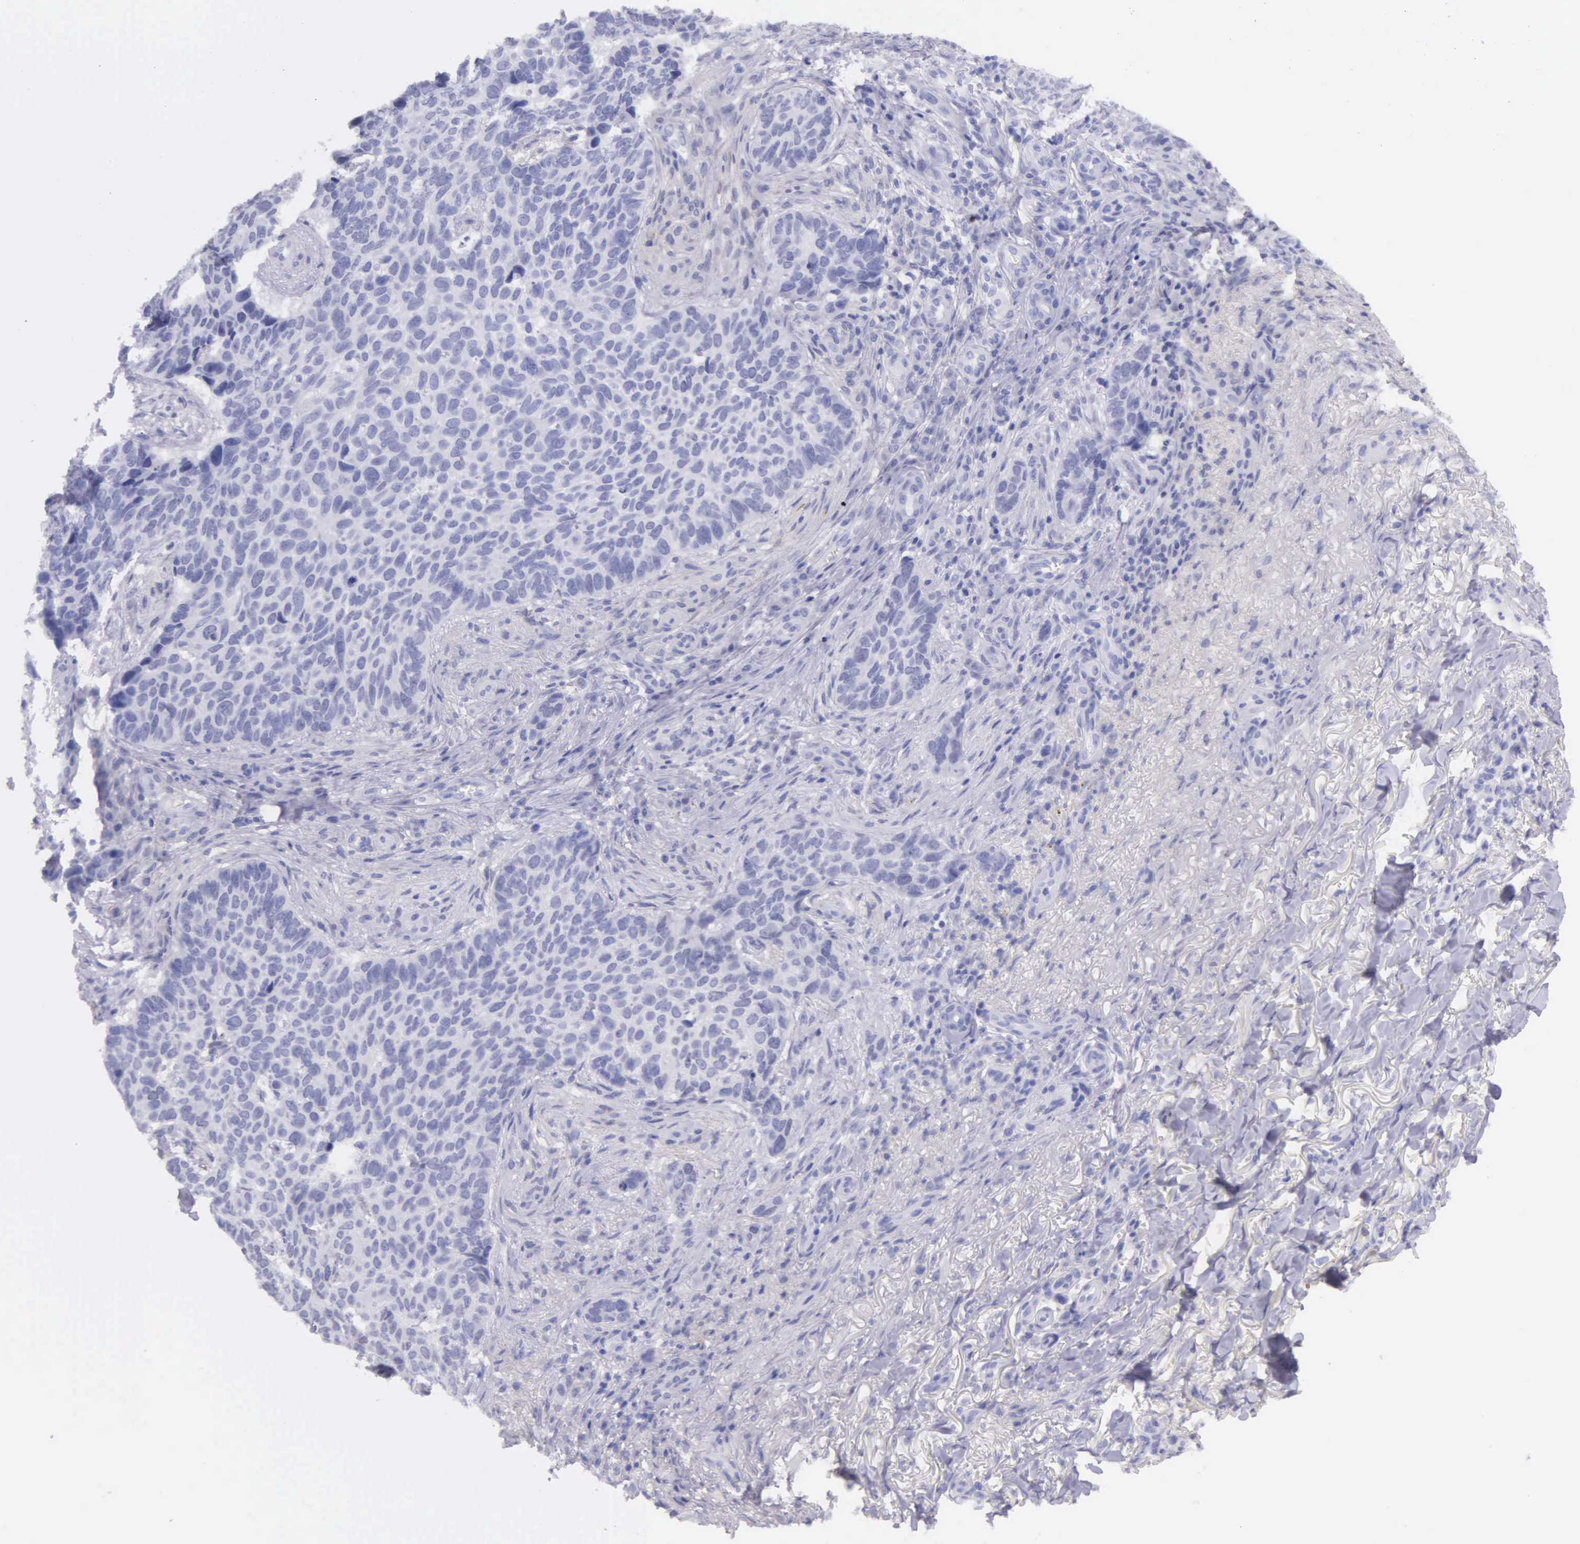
{"staining": {"intensity": "negative", "quantity": "none", "location": "none"}, "tissue": "skin cancer", "cell_type": "Tumor cells", "image_type": "cancer", "snomed": [{"axis": "morphology", "description": "Basal cell carcinoma"}, {"axis": "topography", "description": "Skin"}], "caption": "This is an immunohistochemistry photomicrograph of skin cancer (basal cell carcinoma). There is no staining in tumor cells.", "gene": "GSTT2", "patient": {"sex": "male", "age": 81}}